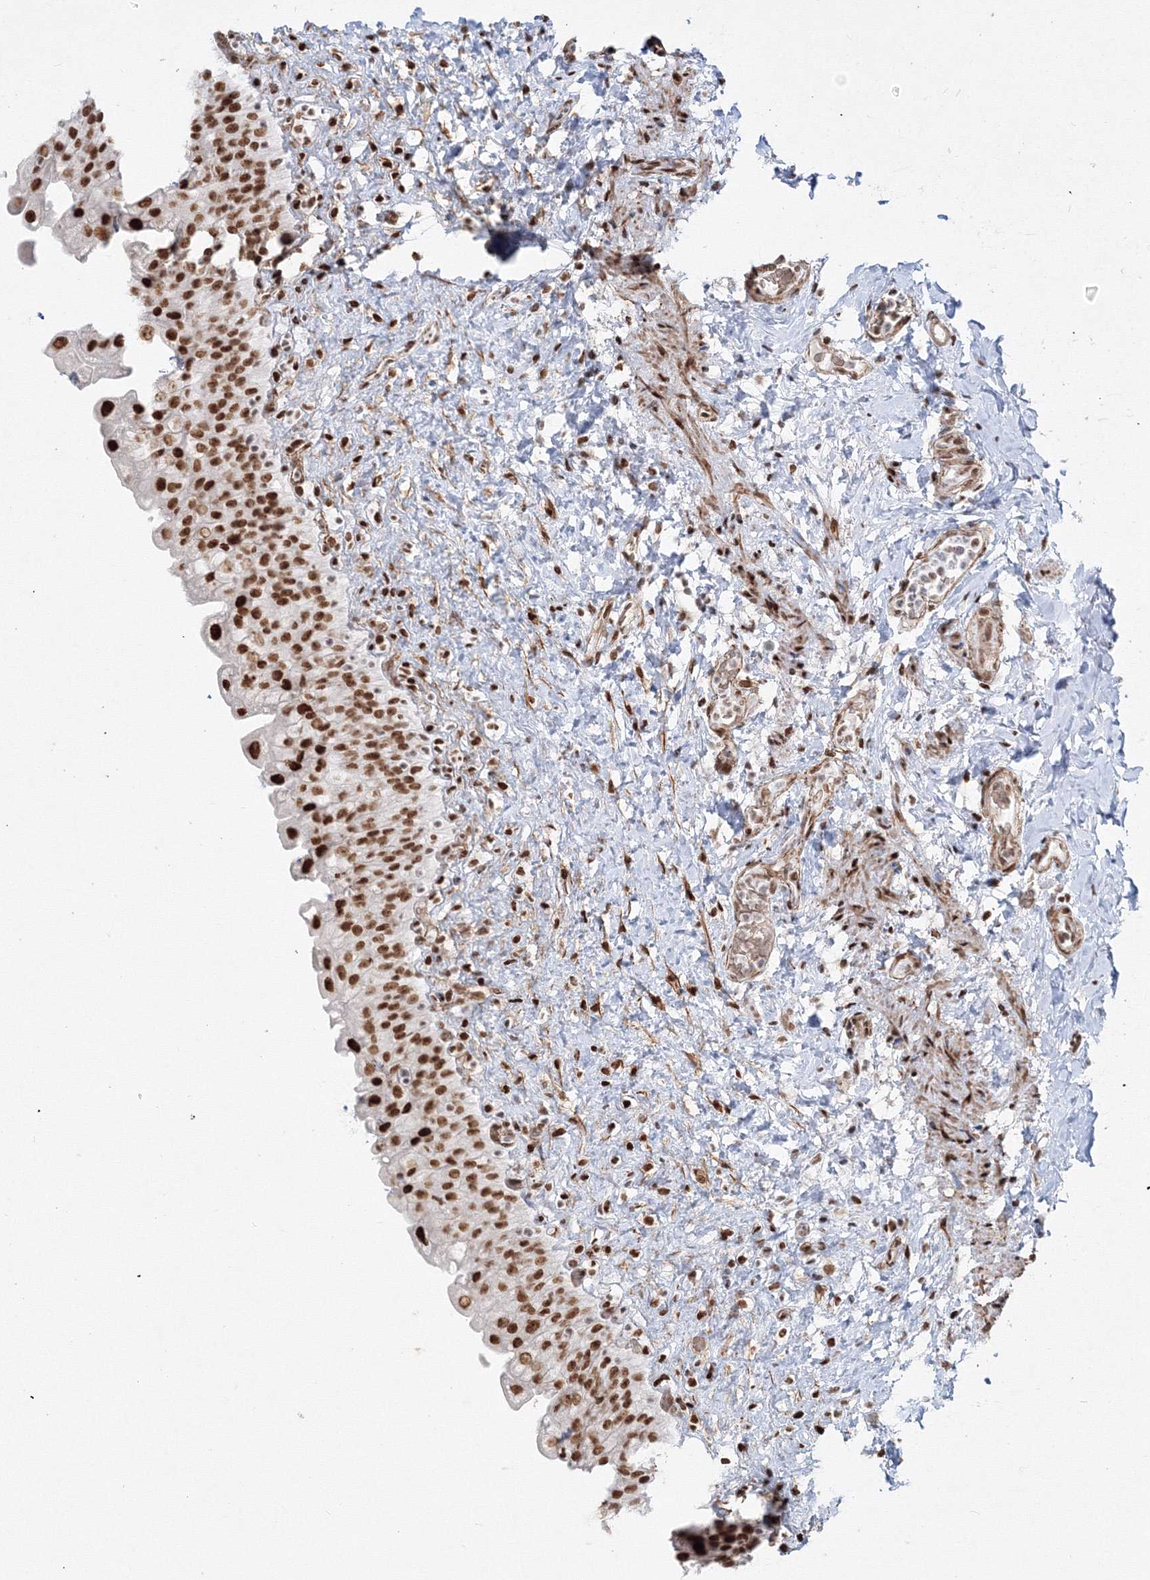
{"staining": {"intensity": "strong", "quantity": ">75%", "location": "nuclear"}, "tissue": "urinary bladder", "cell_type": "Urothelial cells", "image_type": "normal", "snomed": [{"axis": "morphology", "description": "Normal tissue, NOS"}, {"axis": "topography", "description": "Urinary bladder"}], "caption": "Urinary bladder stained with IHC shows strong nuclear positivity in about >75% of urothelial cells. (Stains: DAB in brown, nuclei in blue, Microscopy: brightfield microscopy at high magnification).", "gene": "ZNF638", "patient": {"sex": "female", "age": 27}}